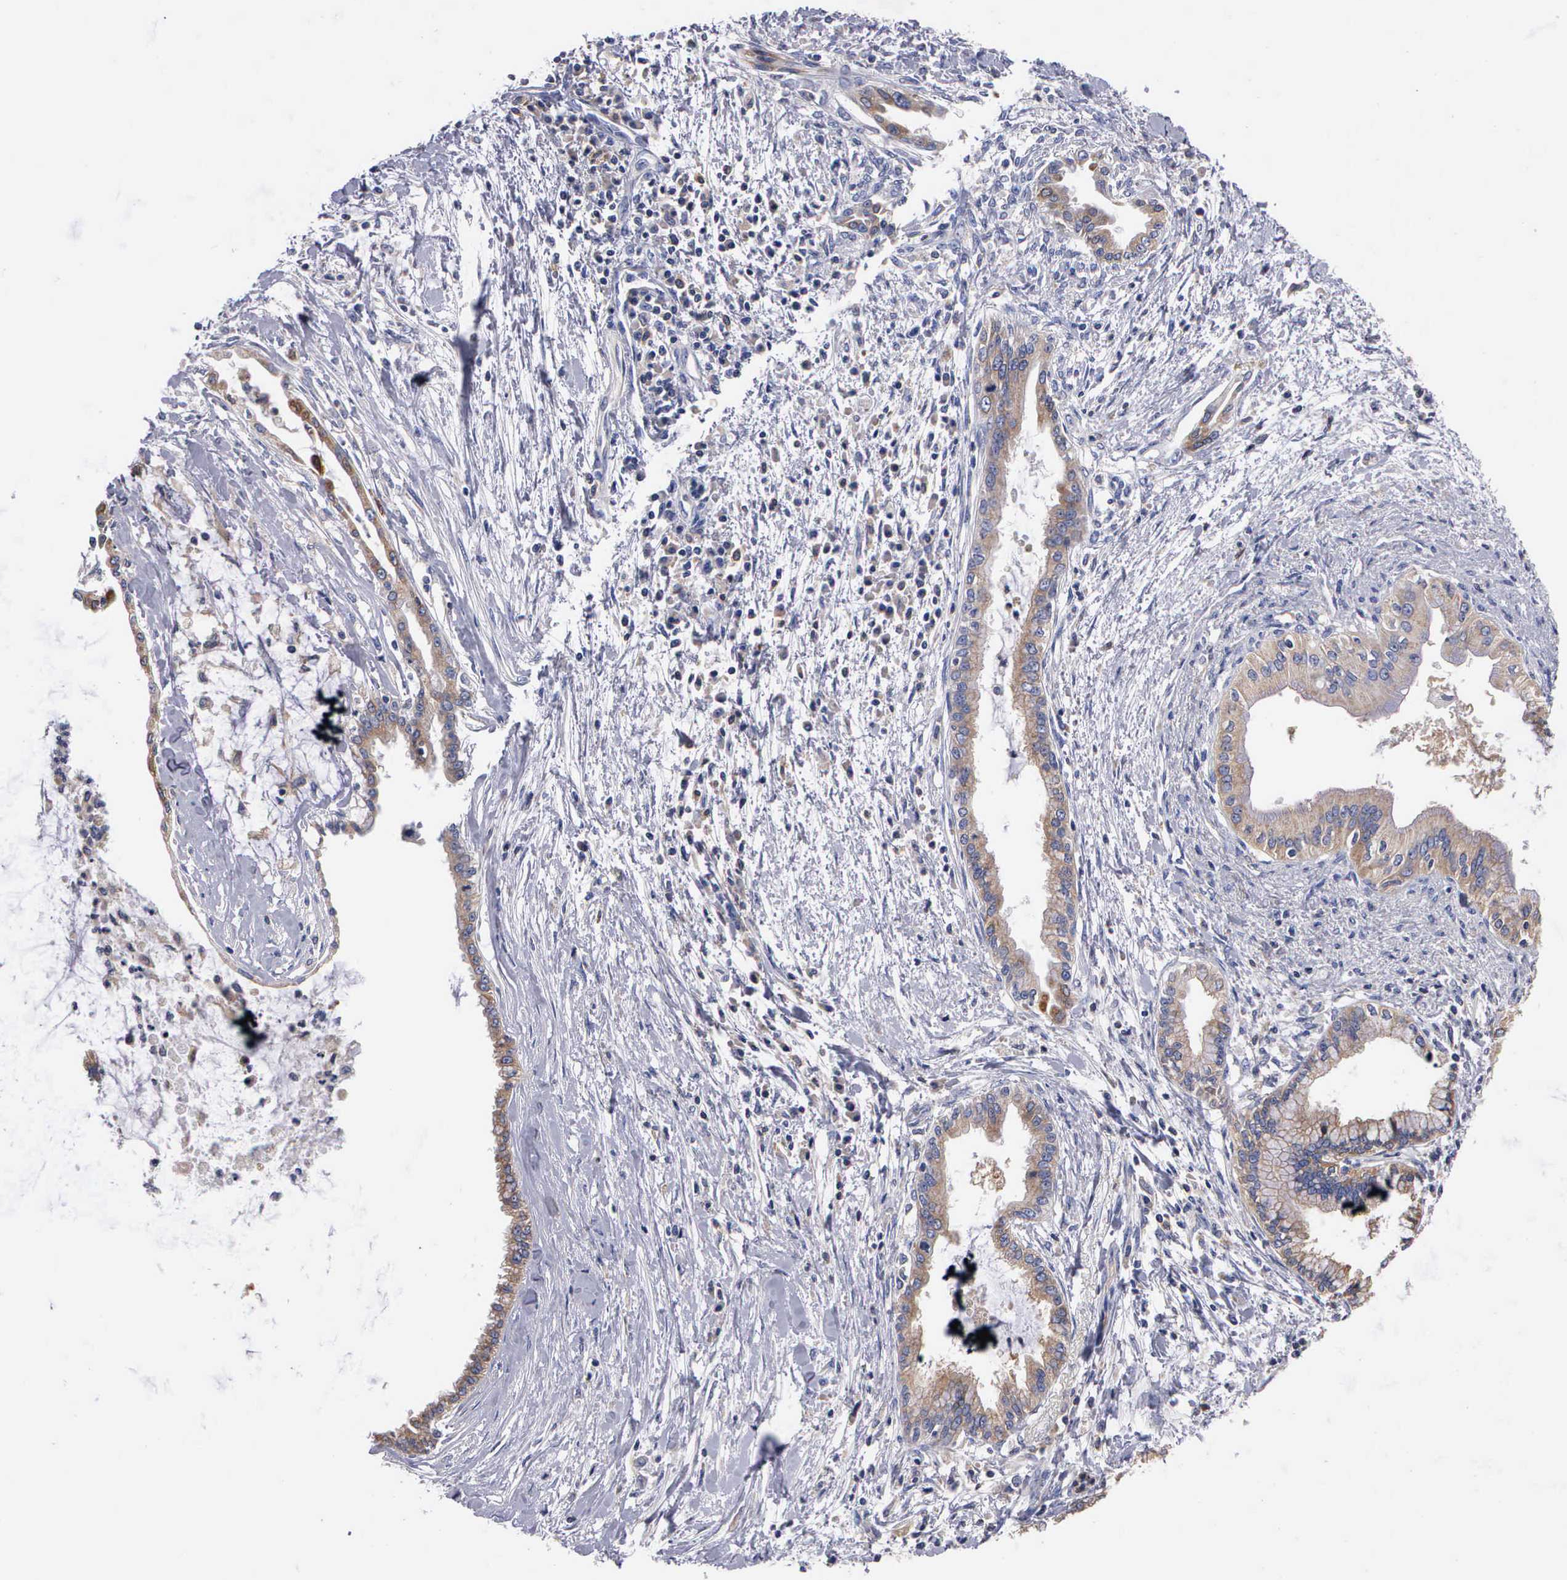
{"staining": {"intensity": "weak", "quantity": "25%-75%", "location": "cytoplasmic/membranous"}, "tissue": "pancreatic cancer", "cell_type": "Tumor cells", "image_type": "cancer", "snomed": [{"axis": "morphology", "description": "Adenocarcinoma, NOS"}, {"axis": "topography", "description": "Pancreas"}], "caption": "High-power microscopy captured an immunohistochemistry histopathology image of pancreatic cancer (adenocarcinoma), revealing weak cytoplasmic/membranous expression in about 25%-75% of tumor cells.", "gene": "PTGS2", "patient": {"sex": "female", "age": 64}}